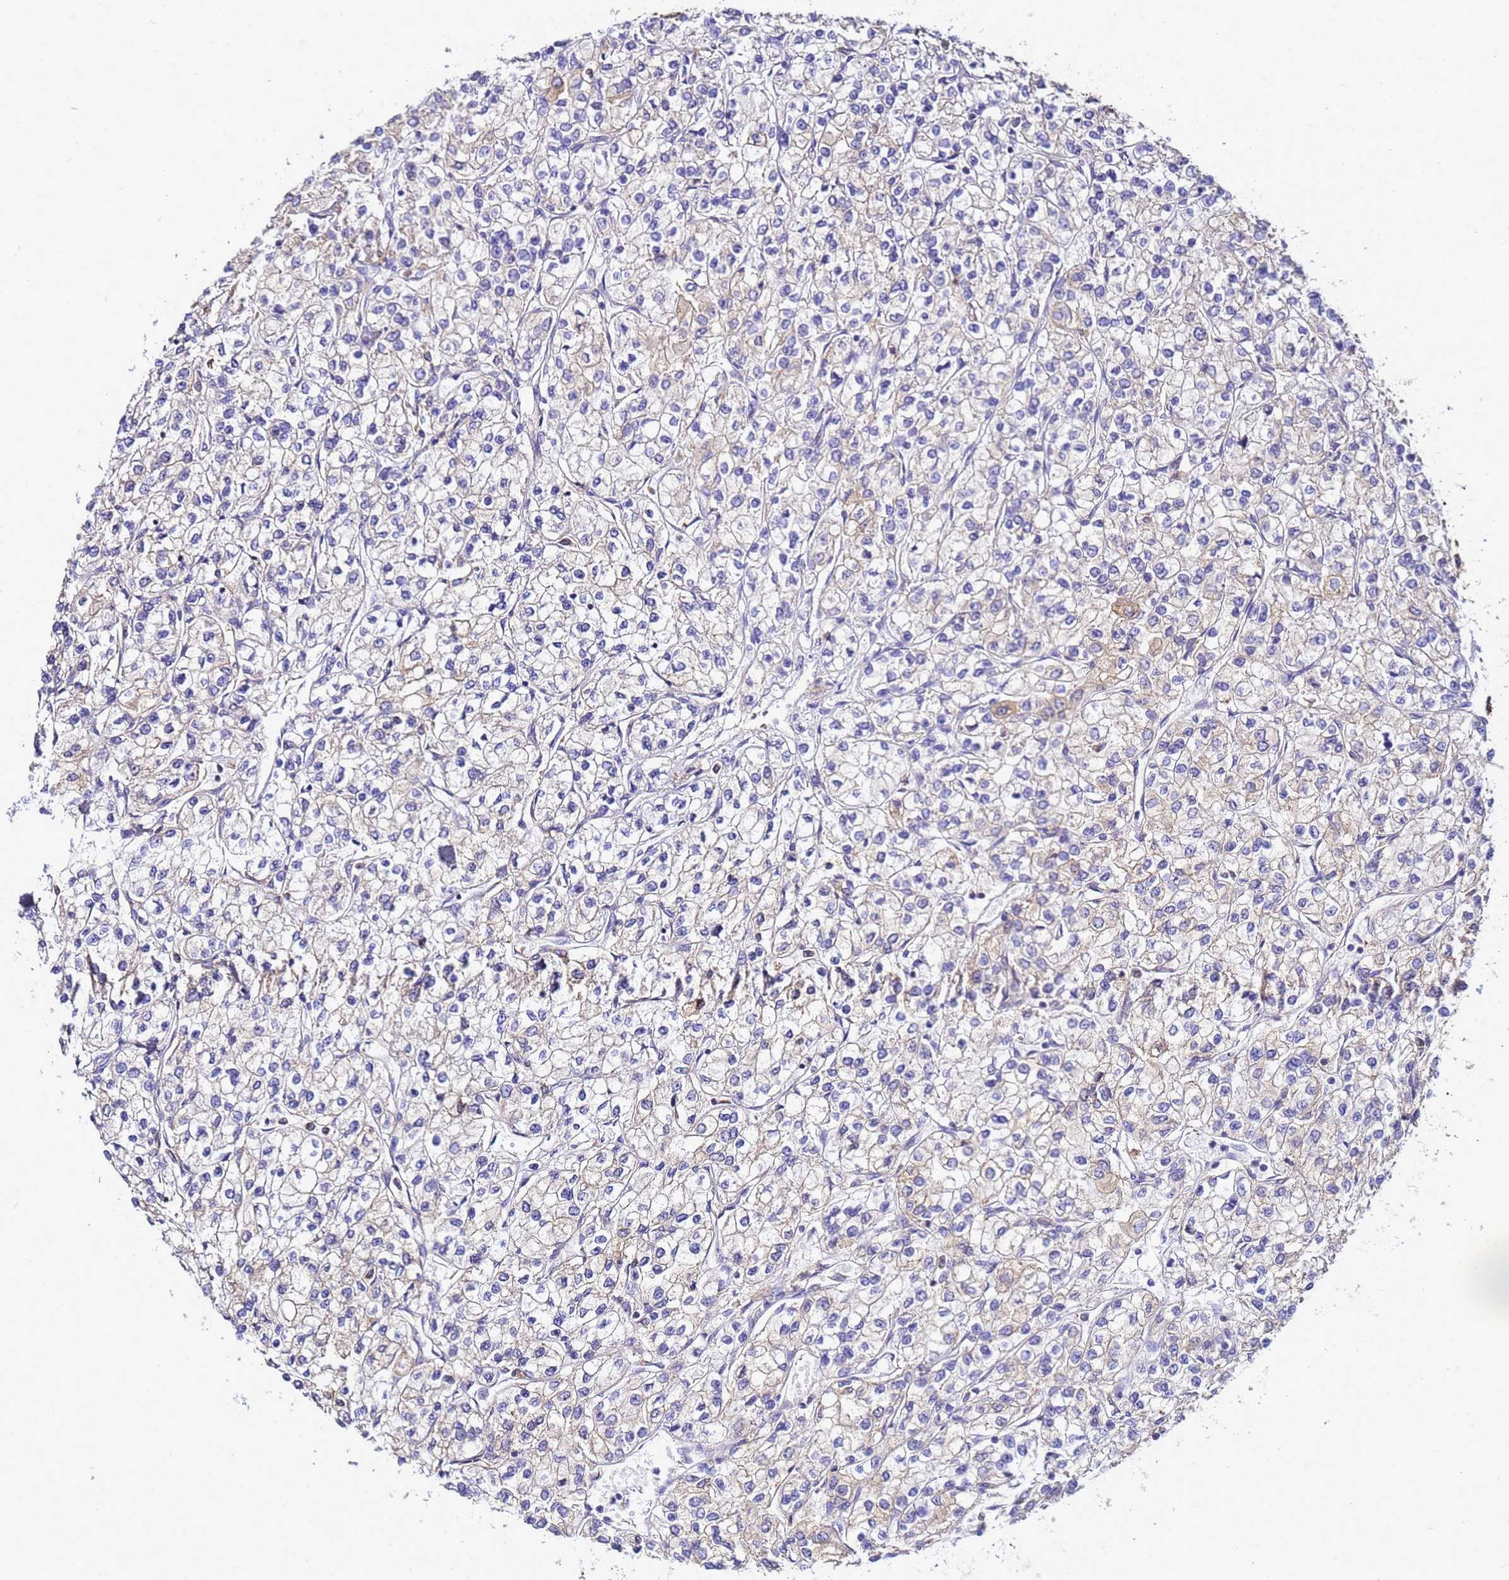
{"staining": {"intensity": "negative", "quantity": "none", "location": "none"}, "tissue": "renal cancer", "cell_type": "Tumor cells", "image_type": "cancer", "snomed": [{"axis": "morphology", "description": "Adenocarcinoma, NOS"}, {"axis": "topography", "description": "Kidney"}], "caption": "Renal cancer (adenocarcinoma) stained for a protein using immunohistochemistry (IHC) displays no expression tumor cells.", "gene": "NARS1", "patient": {"sex": "male", "age": 80}}